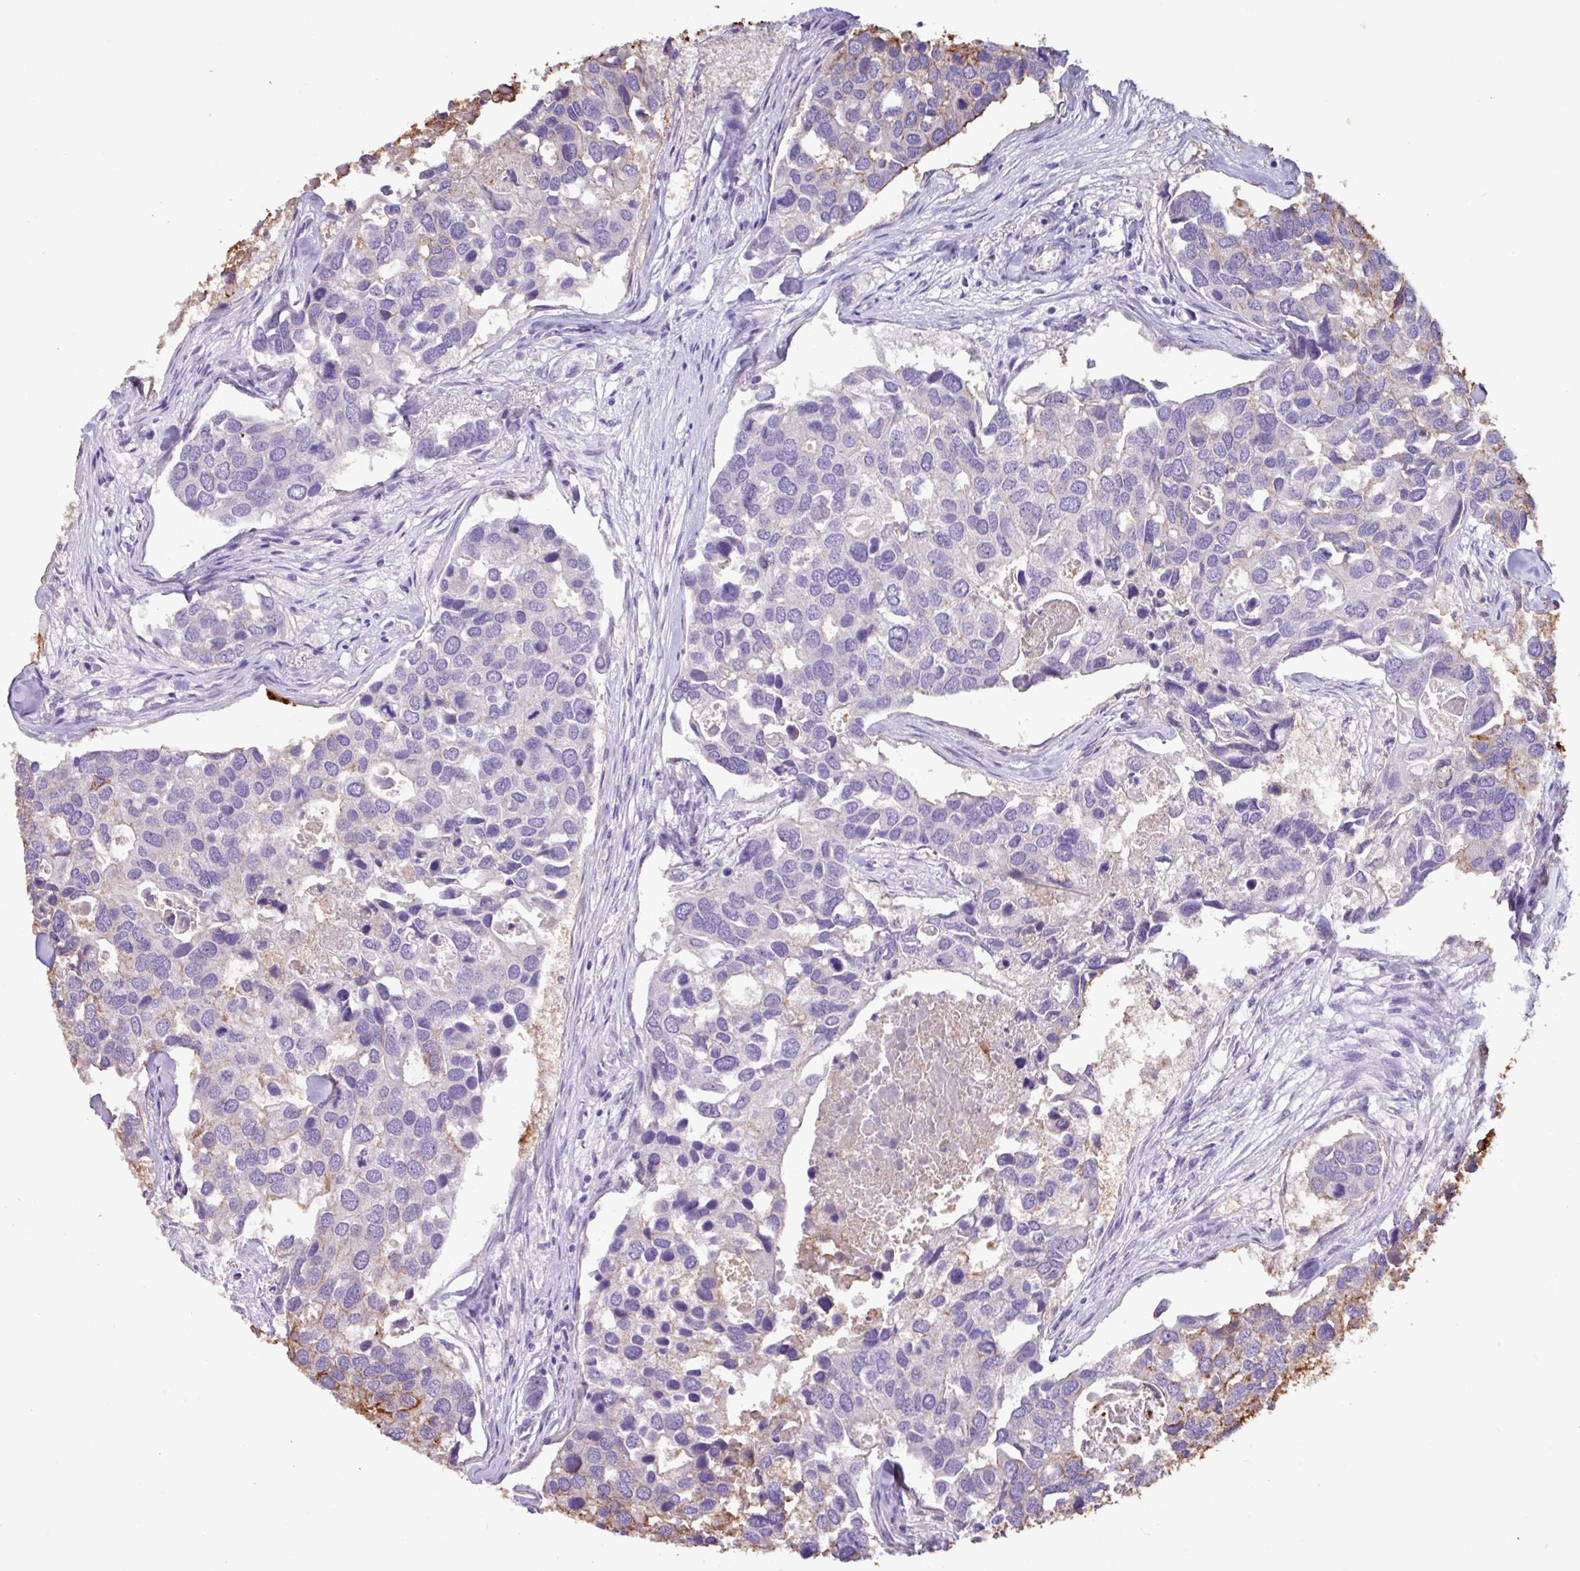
{"staining": {"intensity": "negative", "quantity": "none", "location": "none"}, "tissue": "breast cancer", "cell_type": "Tumor cells", "image_type": "cancer", "snomed": [{"axis": "morphology", "description": "Duct carcinoma"}, {"axis": "topography", "description": "Breast"}], "caption": "A high-resolution photomicrograph shows immunohistochemistry staining of breast intraductal carcinoma, which demonstrates no significant staining in tumor cells. (Brightfield microscopy of DAB (3,3'-diaminobenzidine) immunohistochemistry (IHC) at high magnification).", "gene": "EPCAM", "patient": {"sex": "female", "age": 83}}